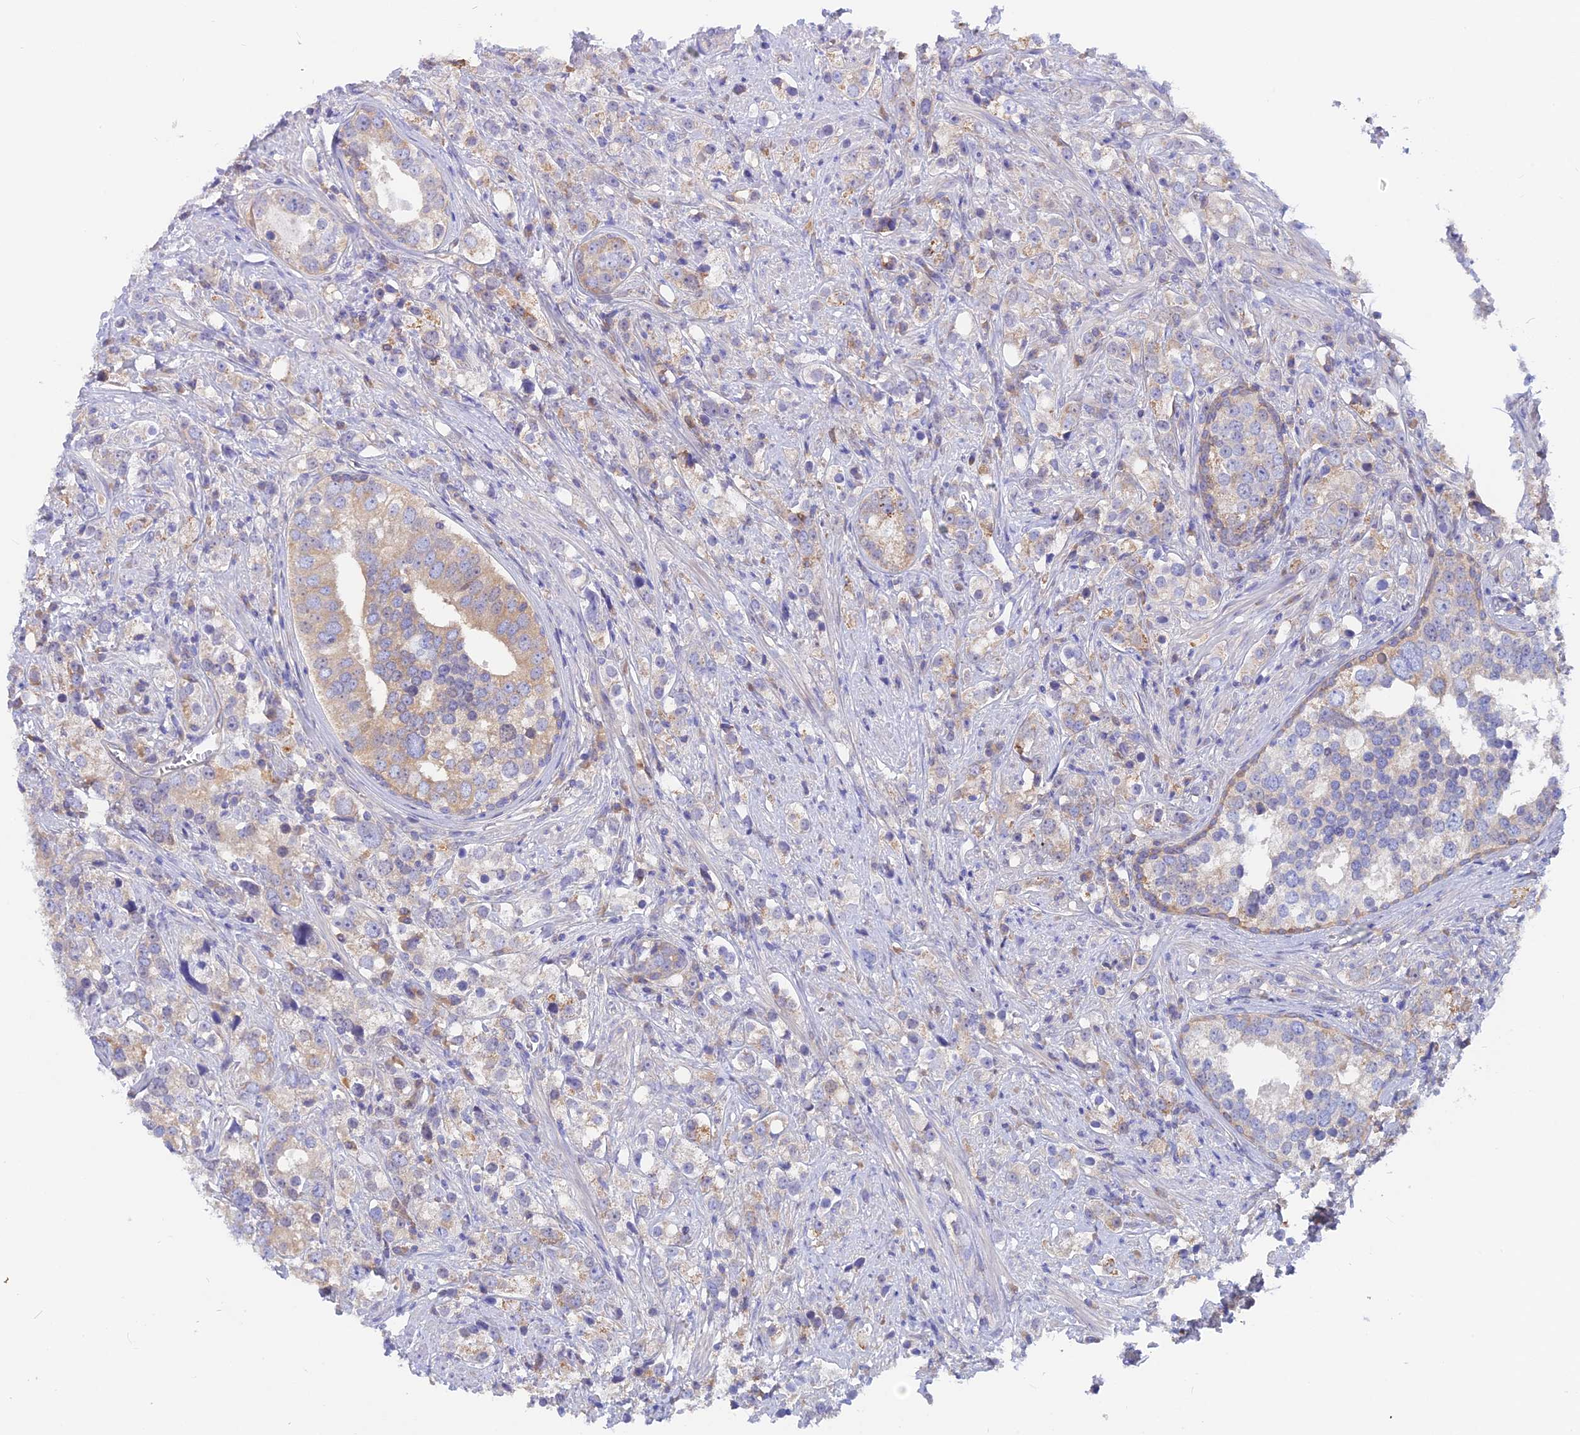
{"staining": {"intensity": "moderate", "quantity": "<25%", "location": "cytoplasmic/membranous"}, "tissue": "prostate cancer", "cell_type": "Tumor cells", "image_type": "cancer", "snomed": [{"axis": "morphology", "description": "Adenocarcinoma, High grade"}, {"axis": "topography", "description": "Prostate"}], "caption": "Human prostate cancer (high-grade adenocarcinoma) stained with a protein marker reveals moderate staining in tumor cells.", "gene": "LZTFL1", "patient": {"sex": "male", "age": 71}}